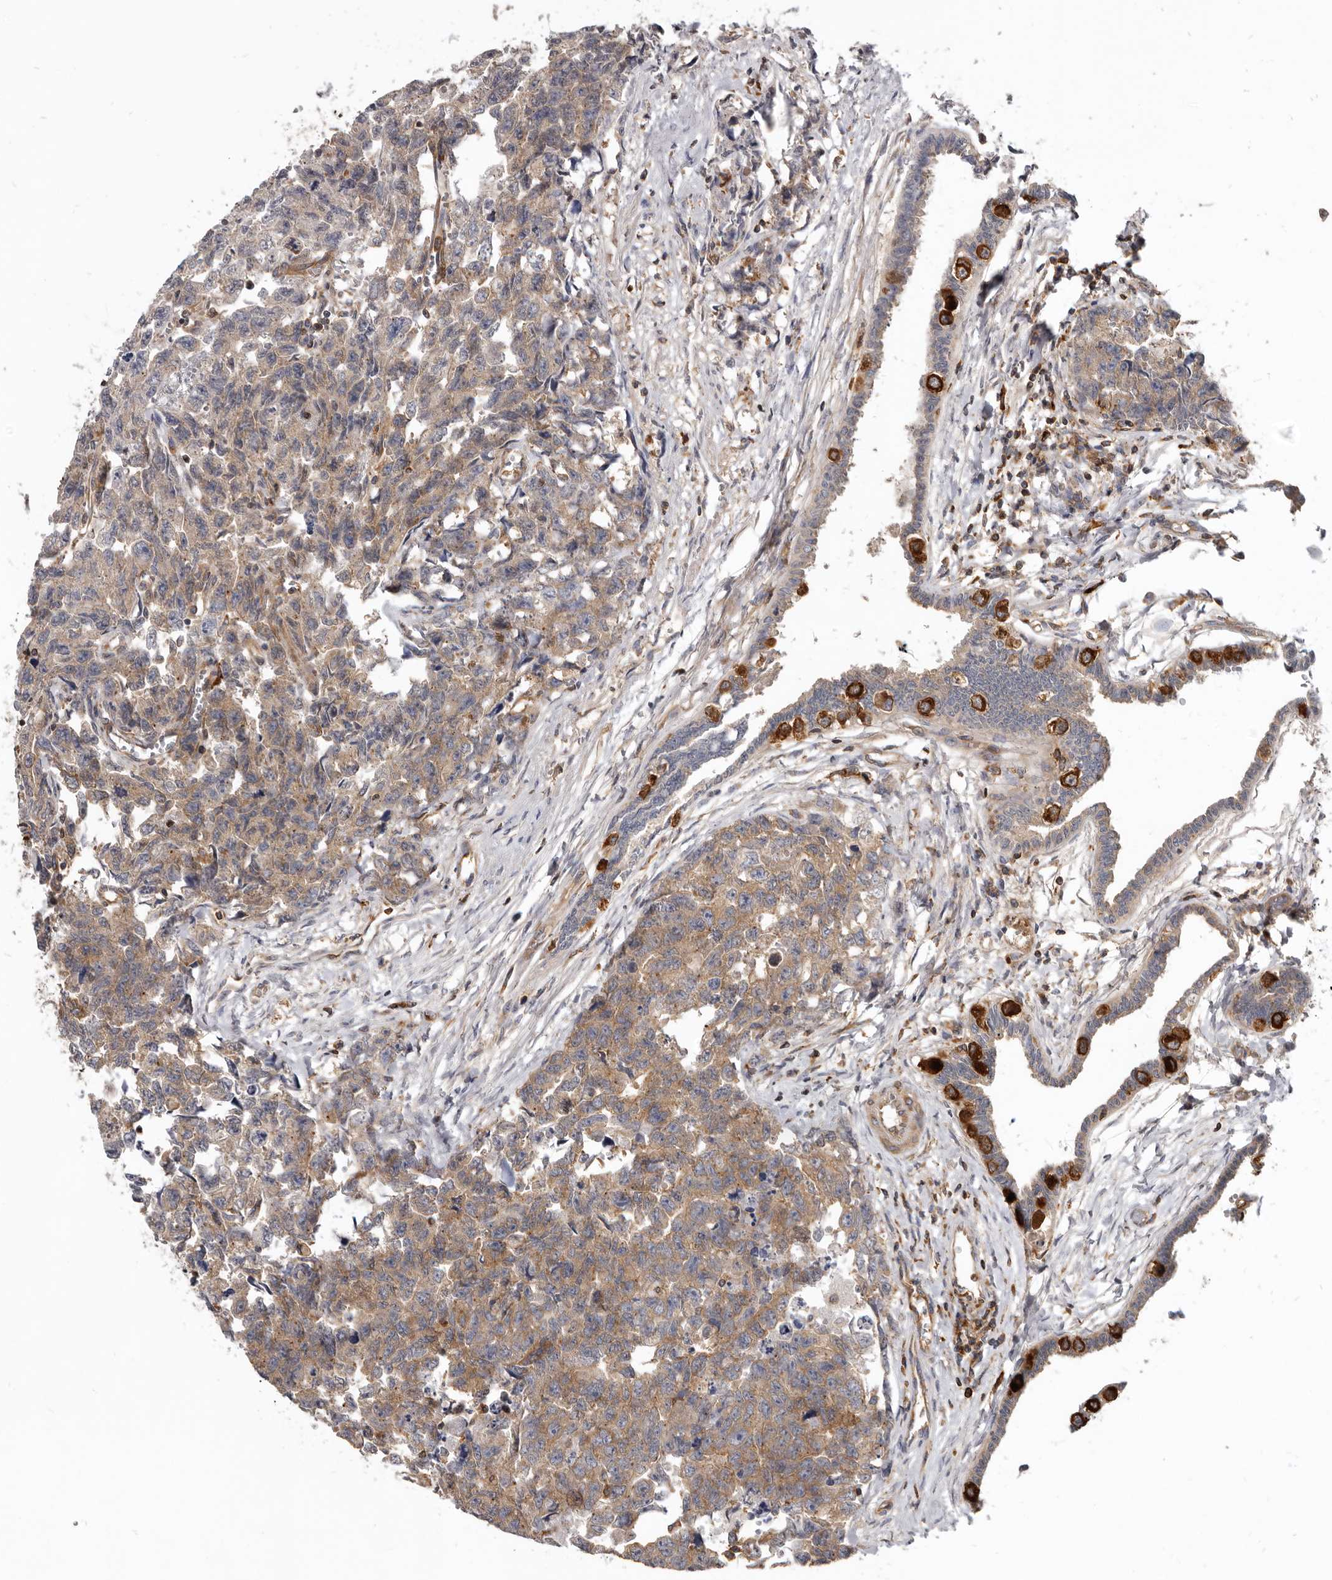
{"staining": {"intensity": "moderate", "quantity": ">75%", "location": "cytoplasmic/membranous"}, "tissue": "testis cancer", "cell_type": "Tumor cells", "image_type": "cancer", "snomed": [{"axis": "morphology", "description": "Carcinoma, Embryonal, NOS"}, {"axis": "topography", "description": "Testis"}], "caption": "Moderate cytoplasmic/membranous protein expression is identified in about >75% of tumor cells in testis embryonal carcinoma. (Stains: DAB in brown, nuclei in blue, Microscopy: brightfield microscopy at high magnification).", "gene": "CBL", "patient": {"sex": "male", "age": 31}}